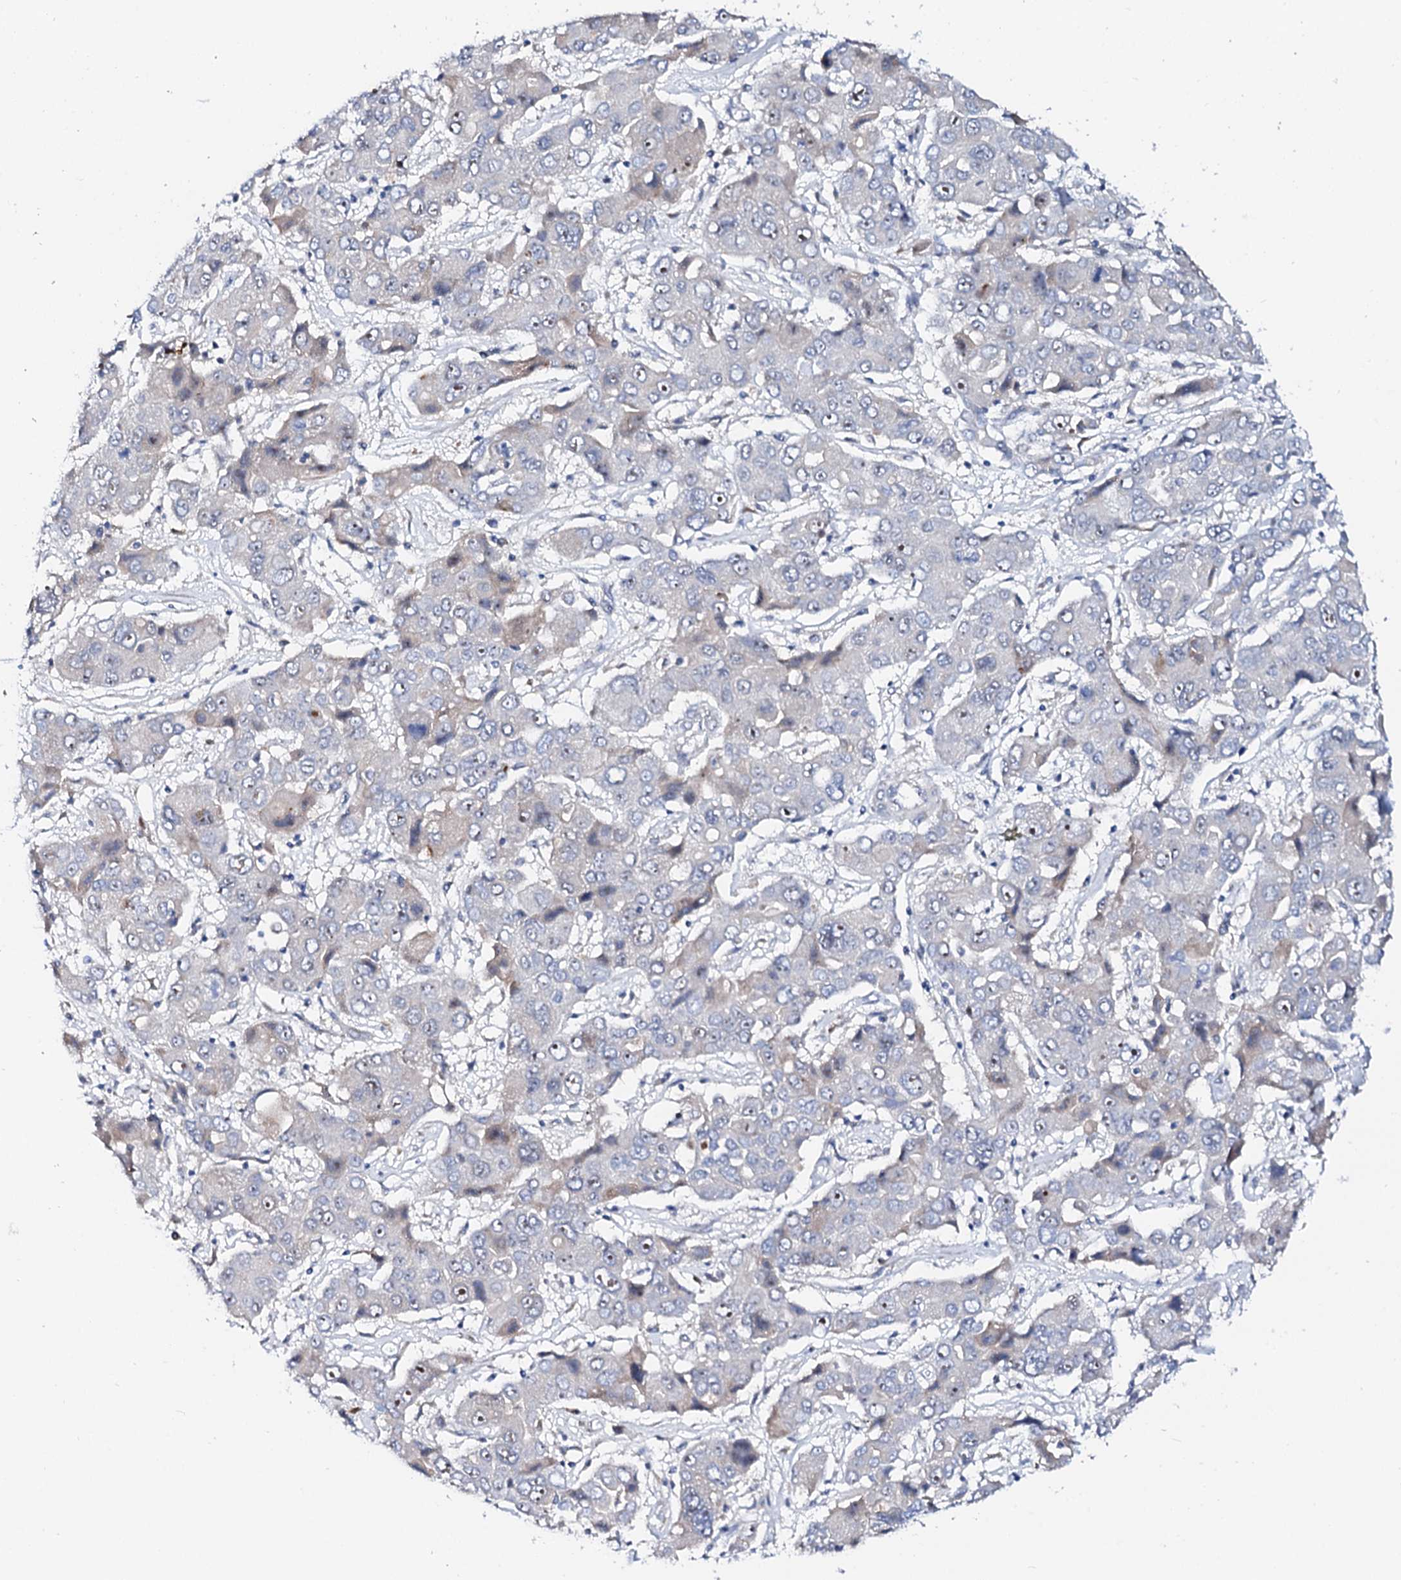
{"staining": {"intensity": "negative", "quantity": "none", "location": "none"}, "tissue": "liver cancer", "cell_type": "Tumor cells", "image_type": "cancer", "snomed": [{"axis": "morphology", "description": "Cholangiocarcinoma"}, {"axis": "topography", "description": "Liver"}], "caption": "Cholangiocarcinoma (liver) was stained to show a protein in brown. There is no significant staining in tumor cells.", "gene": "BTBD16", "patient": {"sex": "male", "age": 67}}